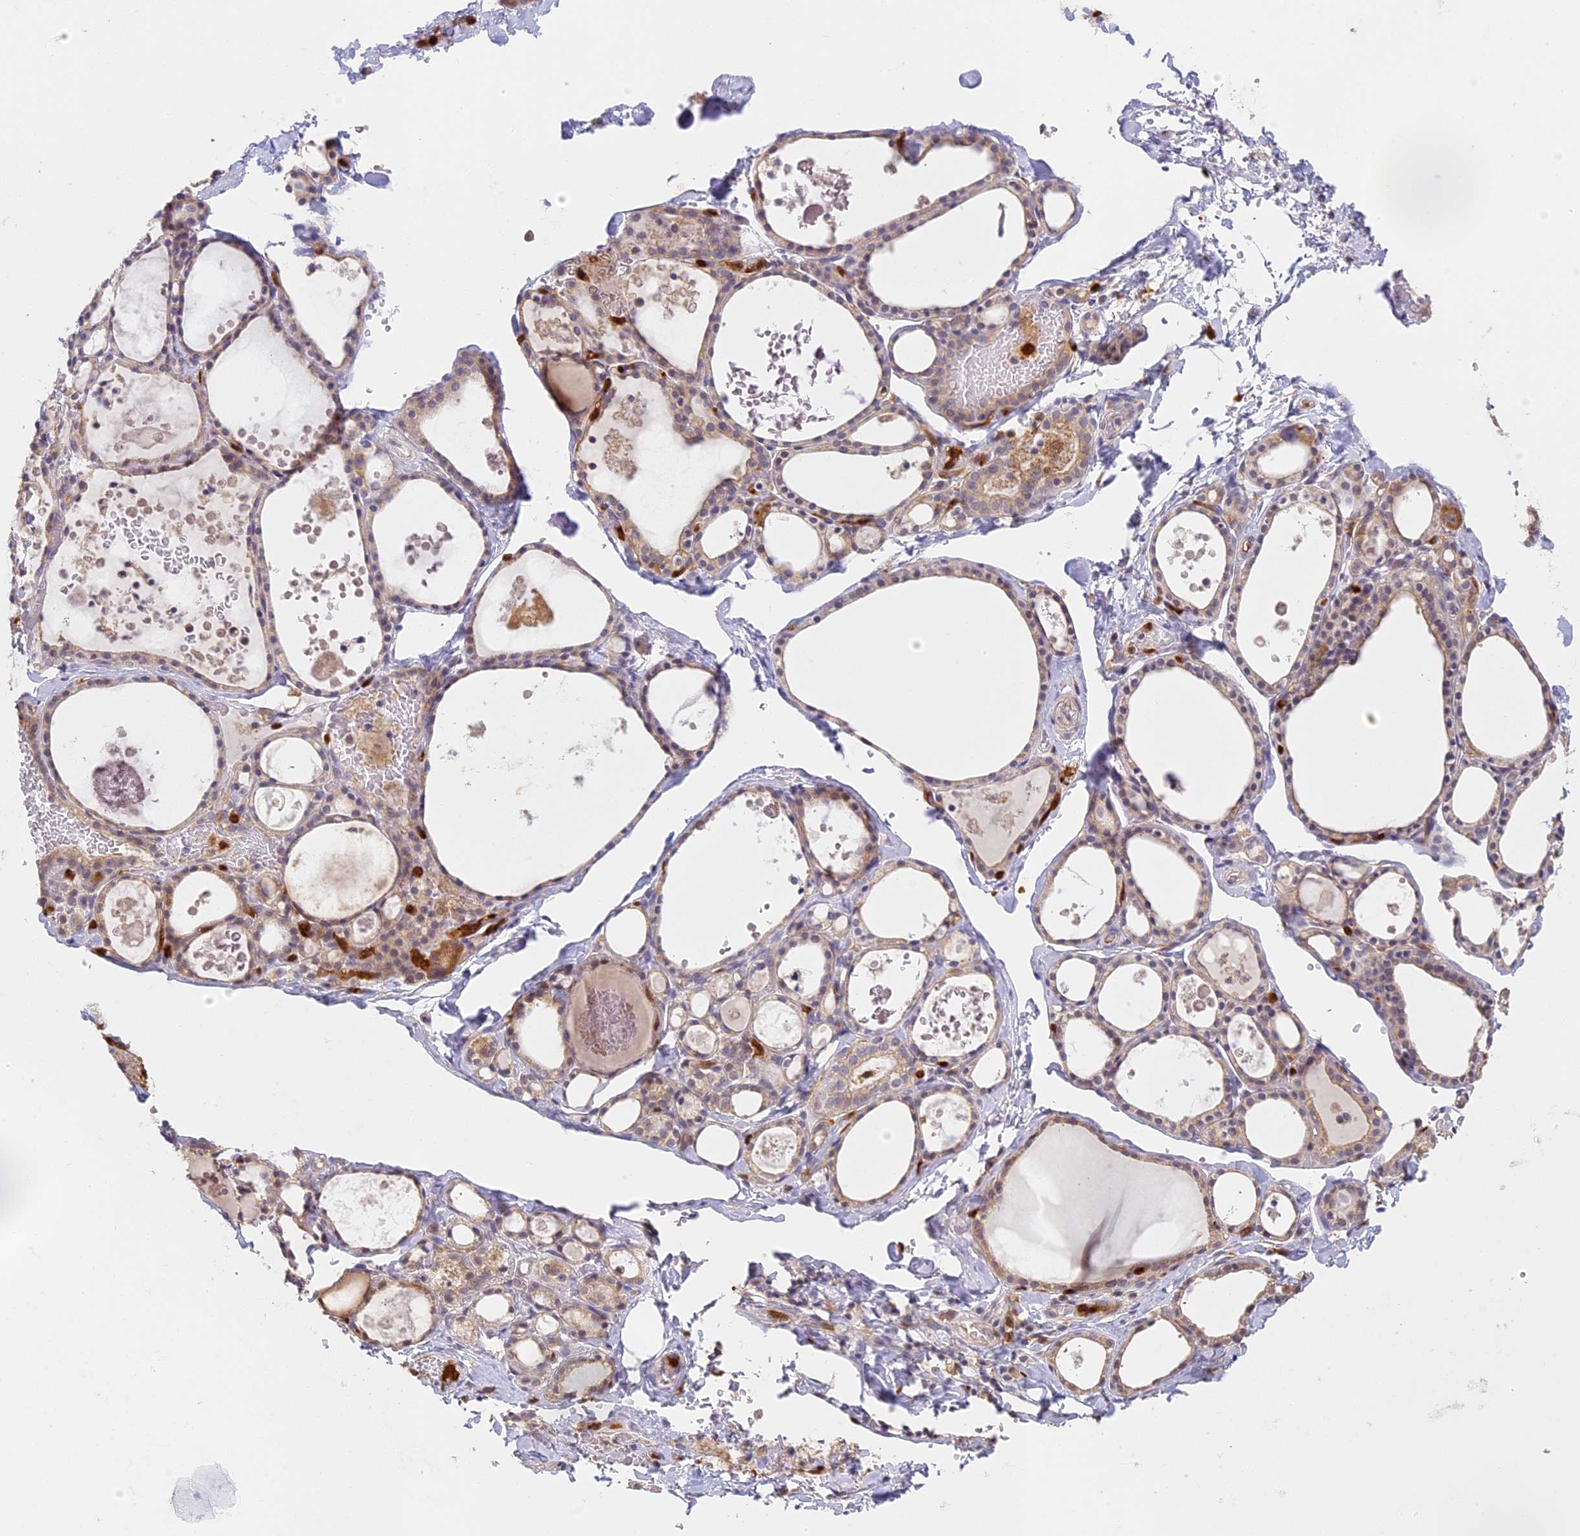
{"staining": {"intensity": "weak", "quantity": "25%-75%", "location": "cytoplasmic/membranous"}, "tissue": "thyroid gland", "cell_type": "Glandular cells", "image_type": "normal", "snomed": [{"axis": "morphology", "description": "Normal tissue, NOS"}, {"axis": "topography", "description": "Thyroid gland"}], "caption": "About 25%-75% of glandular cells in benign human thyroid gland show weak cytoplasmic/membranous protein staining as visualized by brown immunohistochemical staining.", "gene": "NCF4", "patient": {"sex": "male", "age": 56}}